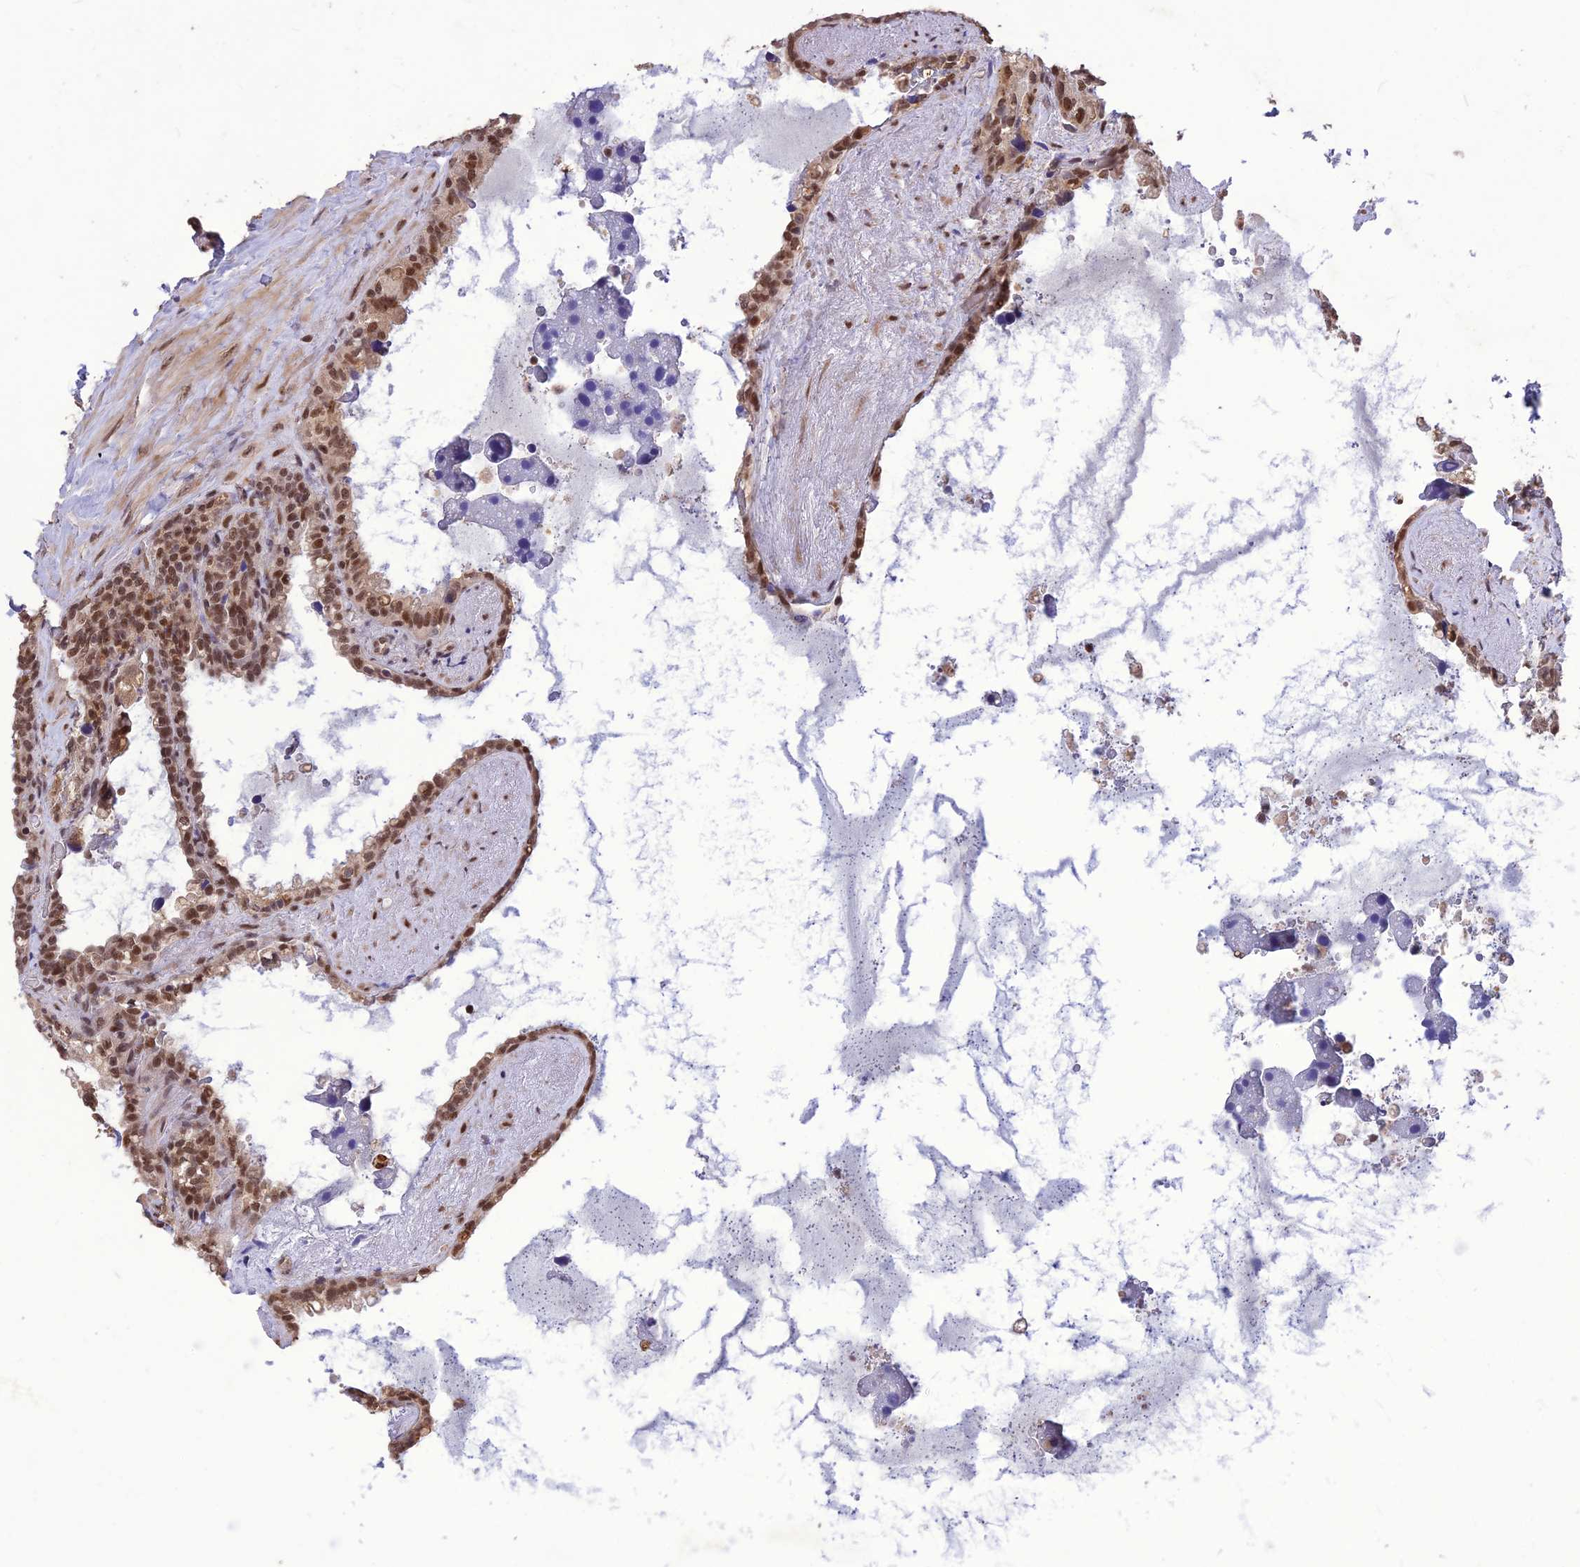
{"staining": {"intensity": "moderate", "quantity": "25%-75%", "location": "nuclear"}, "tissue": "seminal vesicle", "cell_type": "Glandular cells", "image_type": "normal", "snomed": [{"axis": "morphology", "description": "Normal tissue, NOS"}, {"axis": "topography", "description": "Seminal veicle"}], "caption": "Immunohistochemical staining of benign human seminal vesicle exhibits medium levels of moderate nuclear positivity in about 25%-75% of glandular cells. (DAB = brown stain, brightfield microscopy at high magnification).", "gene": "DIS3", "patient": {"sex": "male", "age": 68}}